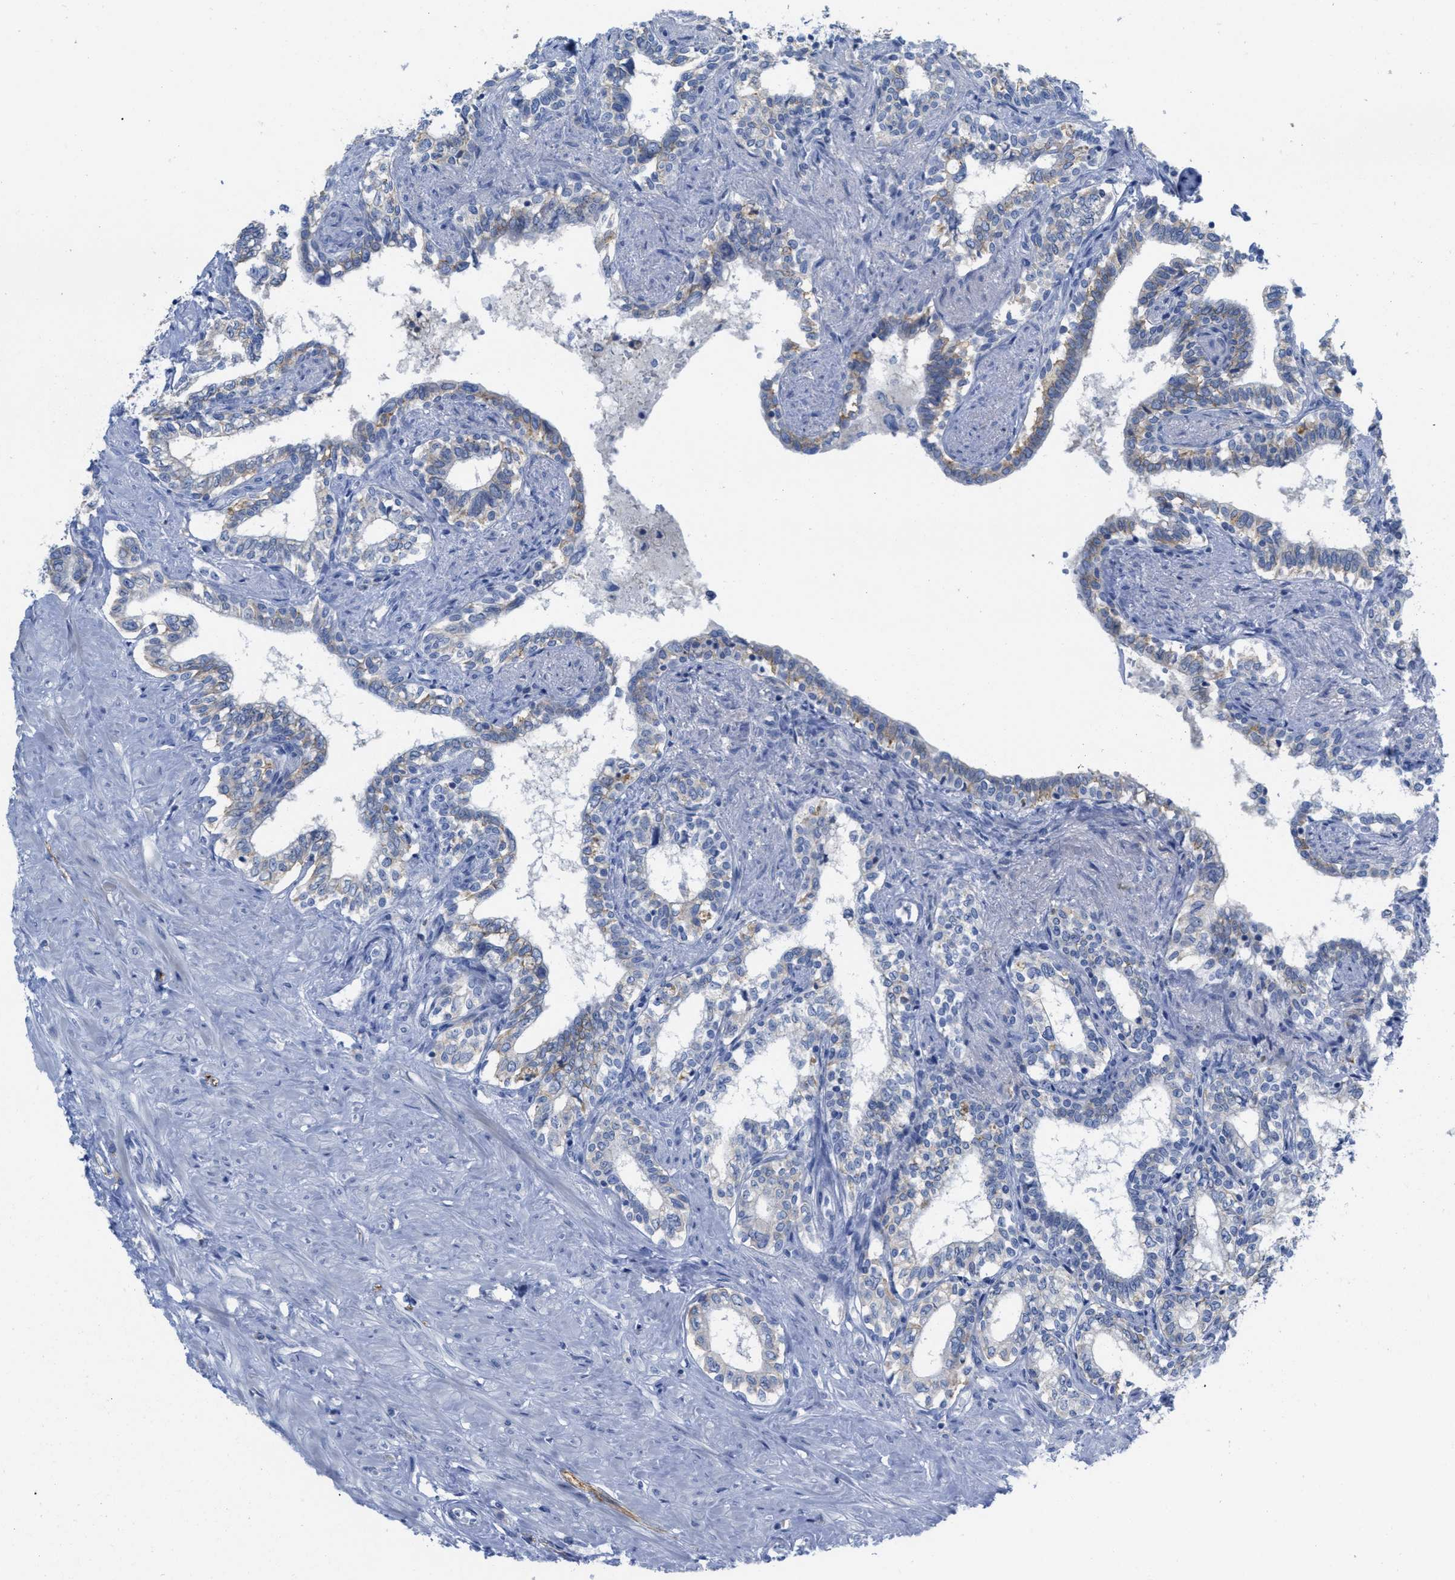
{"staining": {"intensity": "moderate", "quantity": "25%-75%", "location": "cytoplasmic/membranous"}, "tissue": "seminal vesicle", "cell_type": "Glandular cells", "image_type": "normal", "snomed": [{"axis": "morphology", "description": "Normal tissue, NOS"}, {"axis": "morphology", "description": "Adenocarcinoma, High grade"}, {"axis": "topography", "description": "Prostate"}, {"axis": "topography", "description": "Seminal veicle"}], "caption": "This image reveals unremarkable seminal vesicle stained with IHC to label a protein in brown. The cytoplasmic/membranous of glandular cells show moderate positivity for the protein. Nuclei are counter-stained blue.", "gene": "CNNM4", "patient": {"sex": "male", "age": 55}}